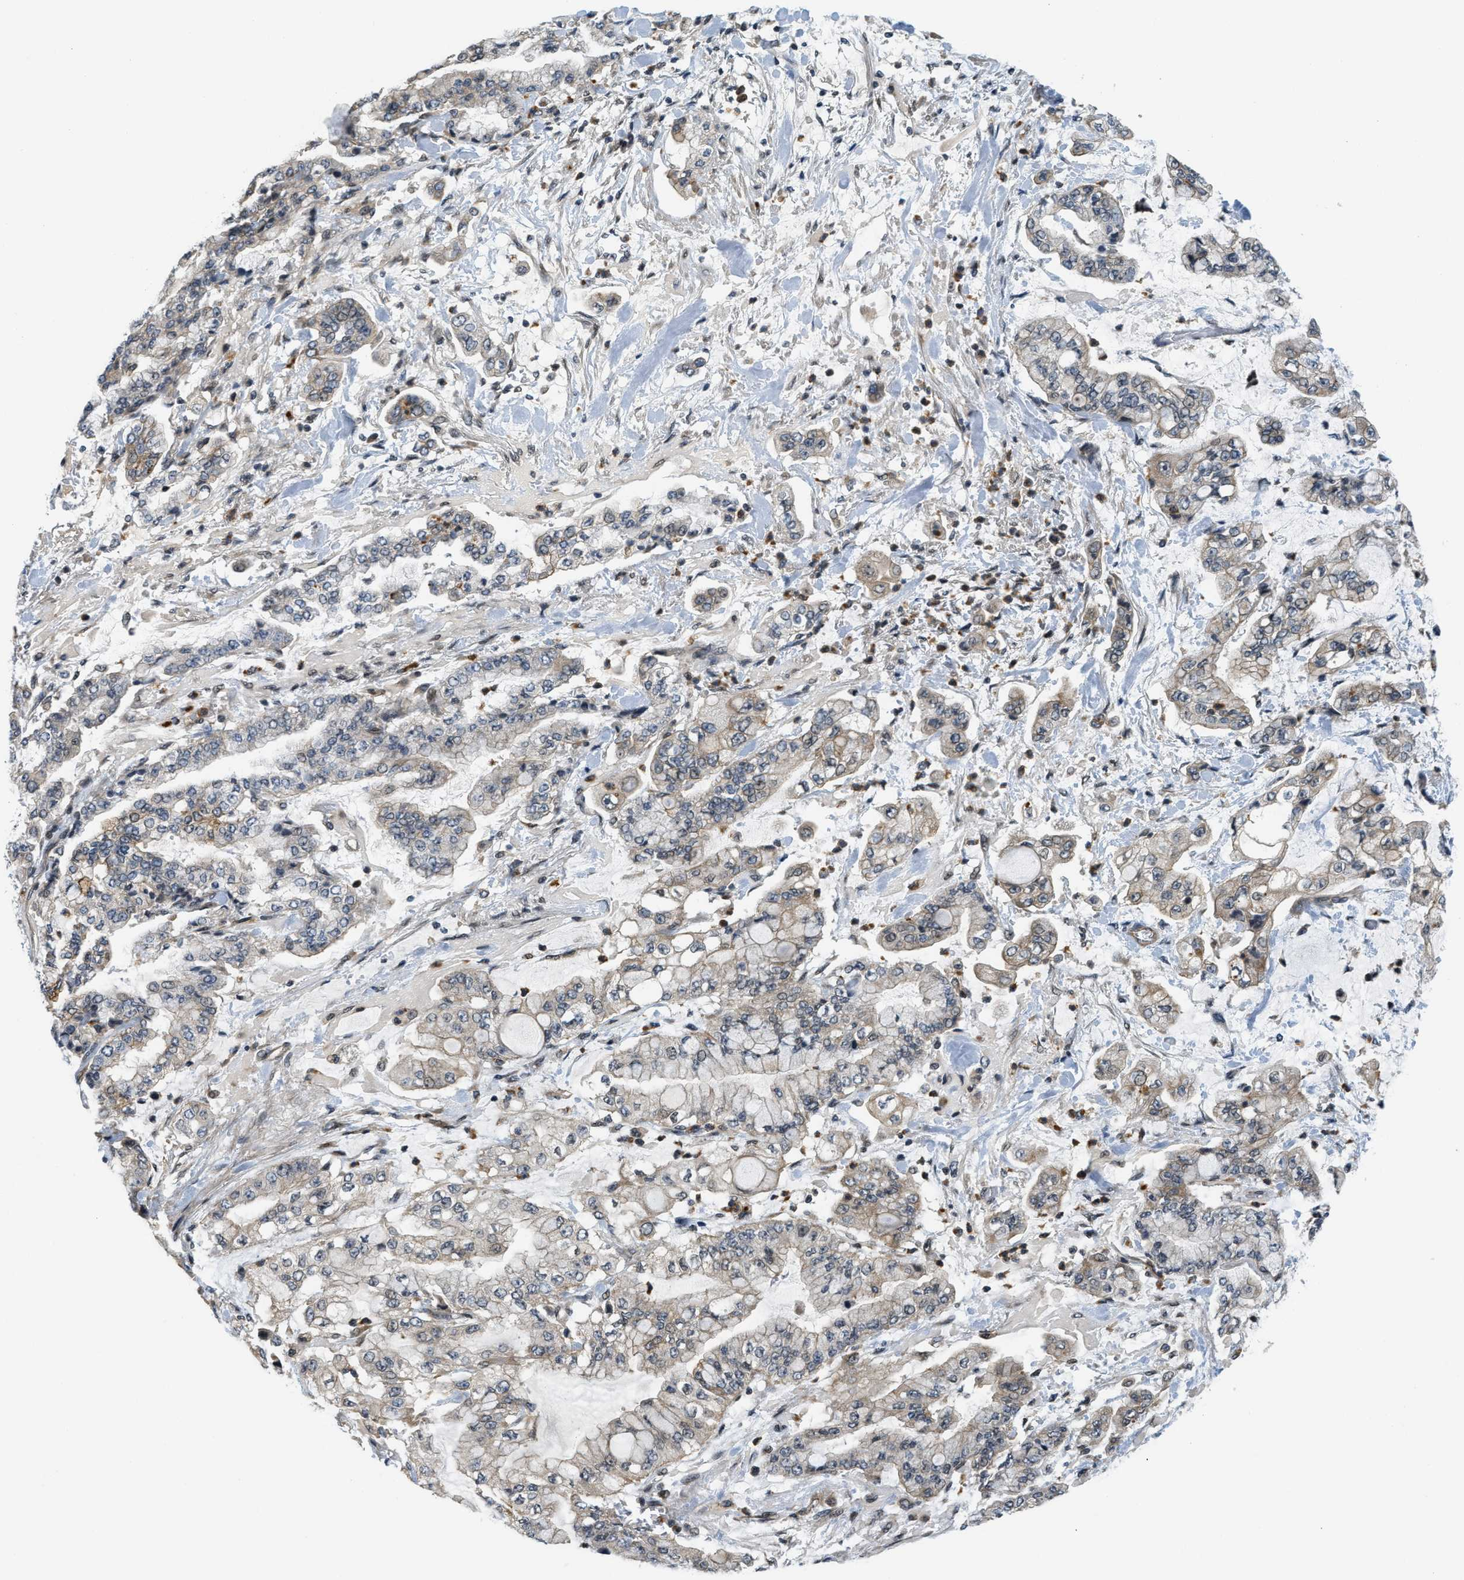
{"staining": {"intensity": "moderate", "quantity": "<25%", "location": "cytoplasmic/membranous"}, "tissue": "stomach cancer", "cell_type": "Tumor cells", "image_type": "cancer", "snomed": [{"axis": "morphology", "description": "Normal tissue, NOS"}, {"axis": "morphology", "description": "Adenocarcinoma, NOS"}, {"axis": "topography", "description": "Stomach, upper"}, {"axis": "topography", "description": "Stomach"}], "caption": "Human stomach cancer (adenocarcinoma) stained with a brown dye demonstrates moderate cytoplasmic/membranous positive positivity in about <25% of tumor cells.", "gene": "KMT2A", "patient": {"sex": "male", "age": 76}}